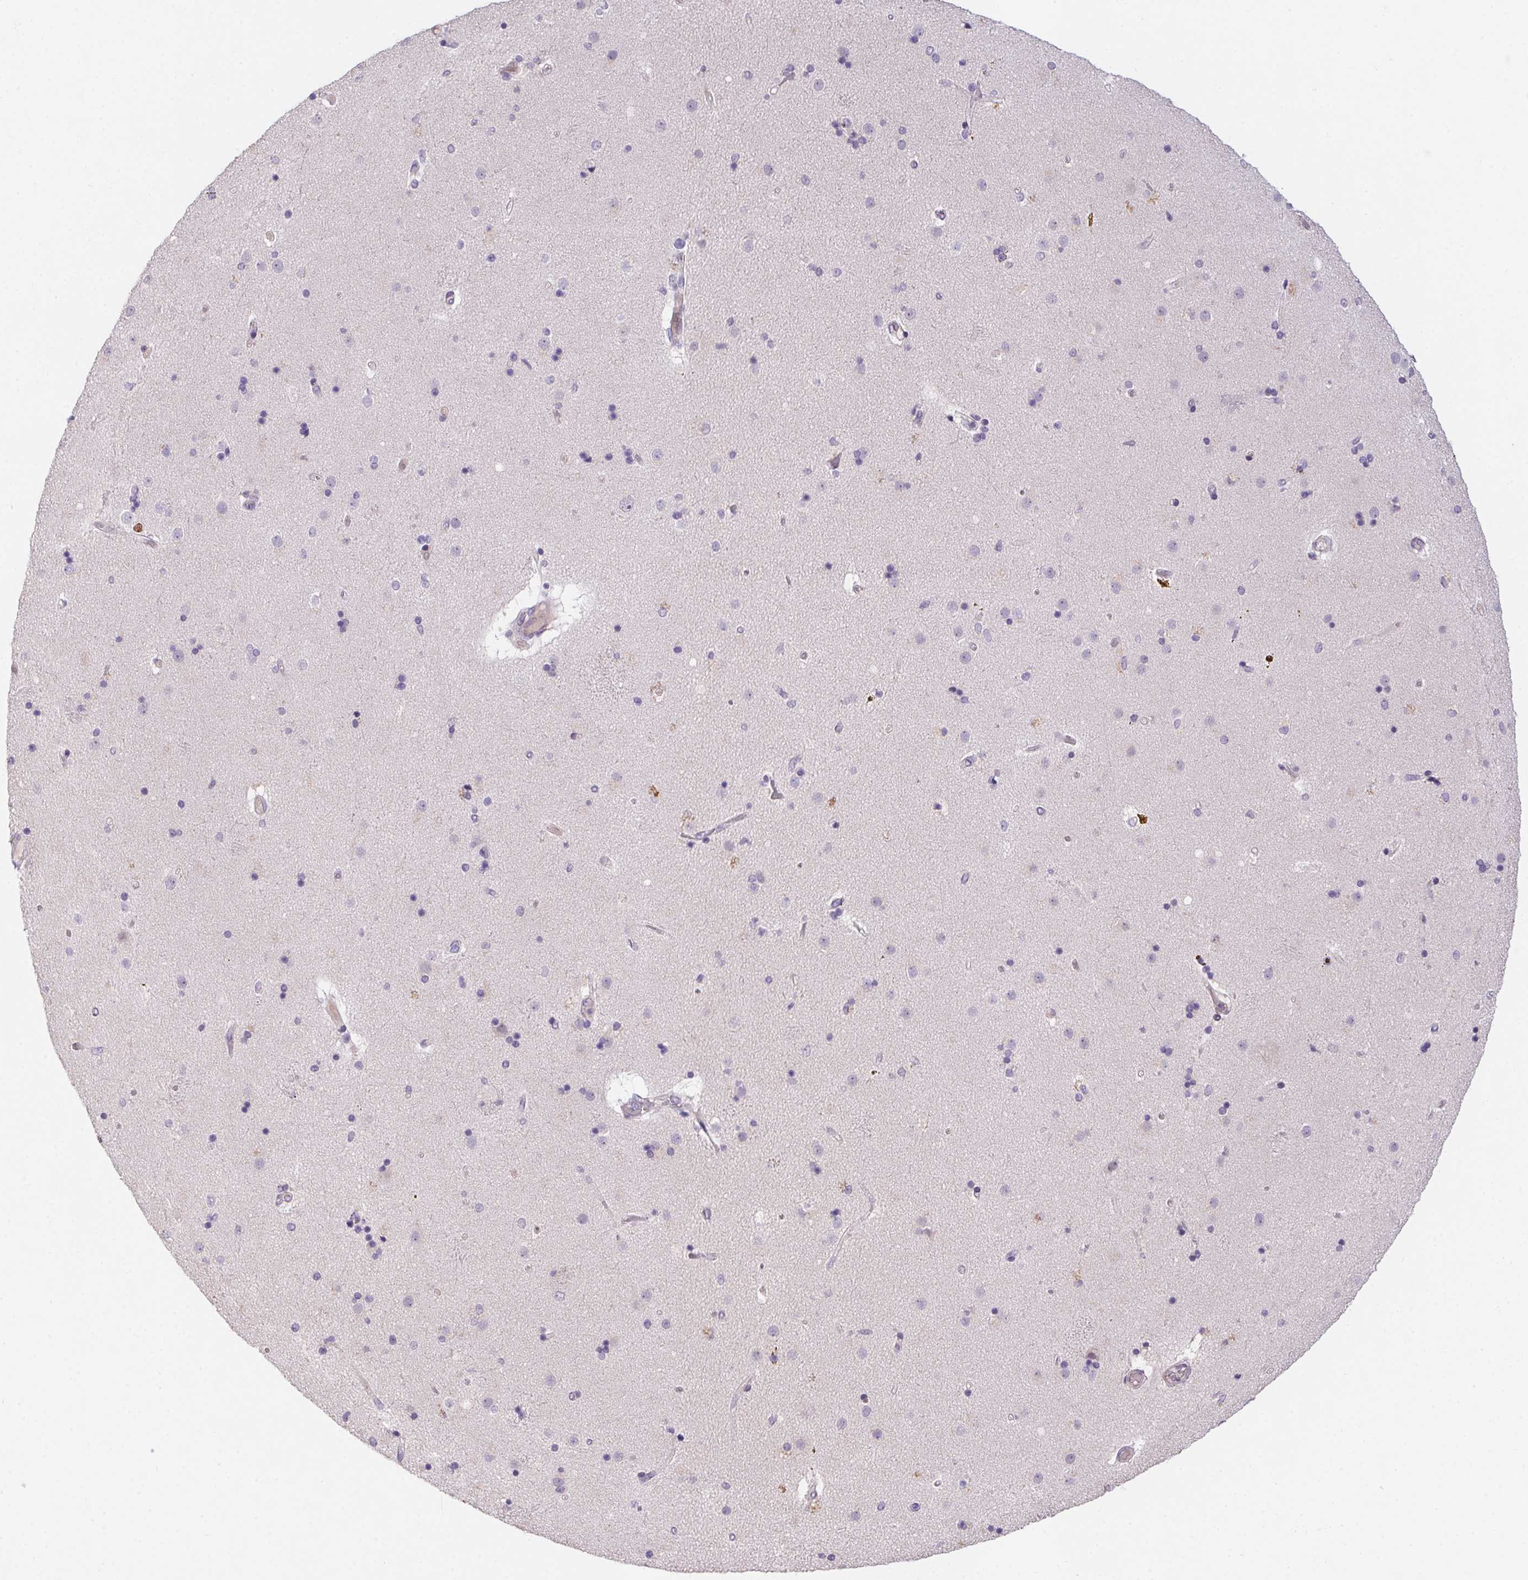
{"staining": {"intensity": "negative", "quantity": "none", "location": "none"}, "tissue": "caudate", "cell_type": "Glial cells", "image_type": "normal", "snomed": [{"axis": "morphology", "description": "Normal tissue, NOS"}, {"axis": "topography", "description": "Lateral ventricle wall"}], "caption": "Immunohistochemistry micrograph of unremarkable caudate: human caudate stained with DAB (3,3'-diaminobenzidine) demonstrates no significant protein staining in glial cells. (DAB immunohistochemistry, high magnification).", "gene": "HELLS", "patient": {"sex": "female", "age": 71}}